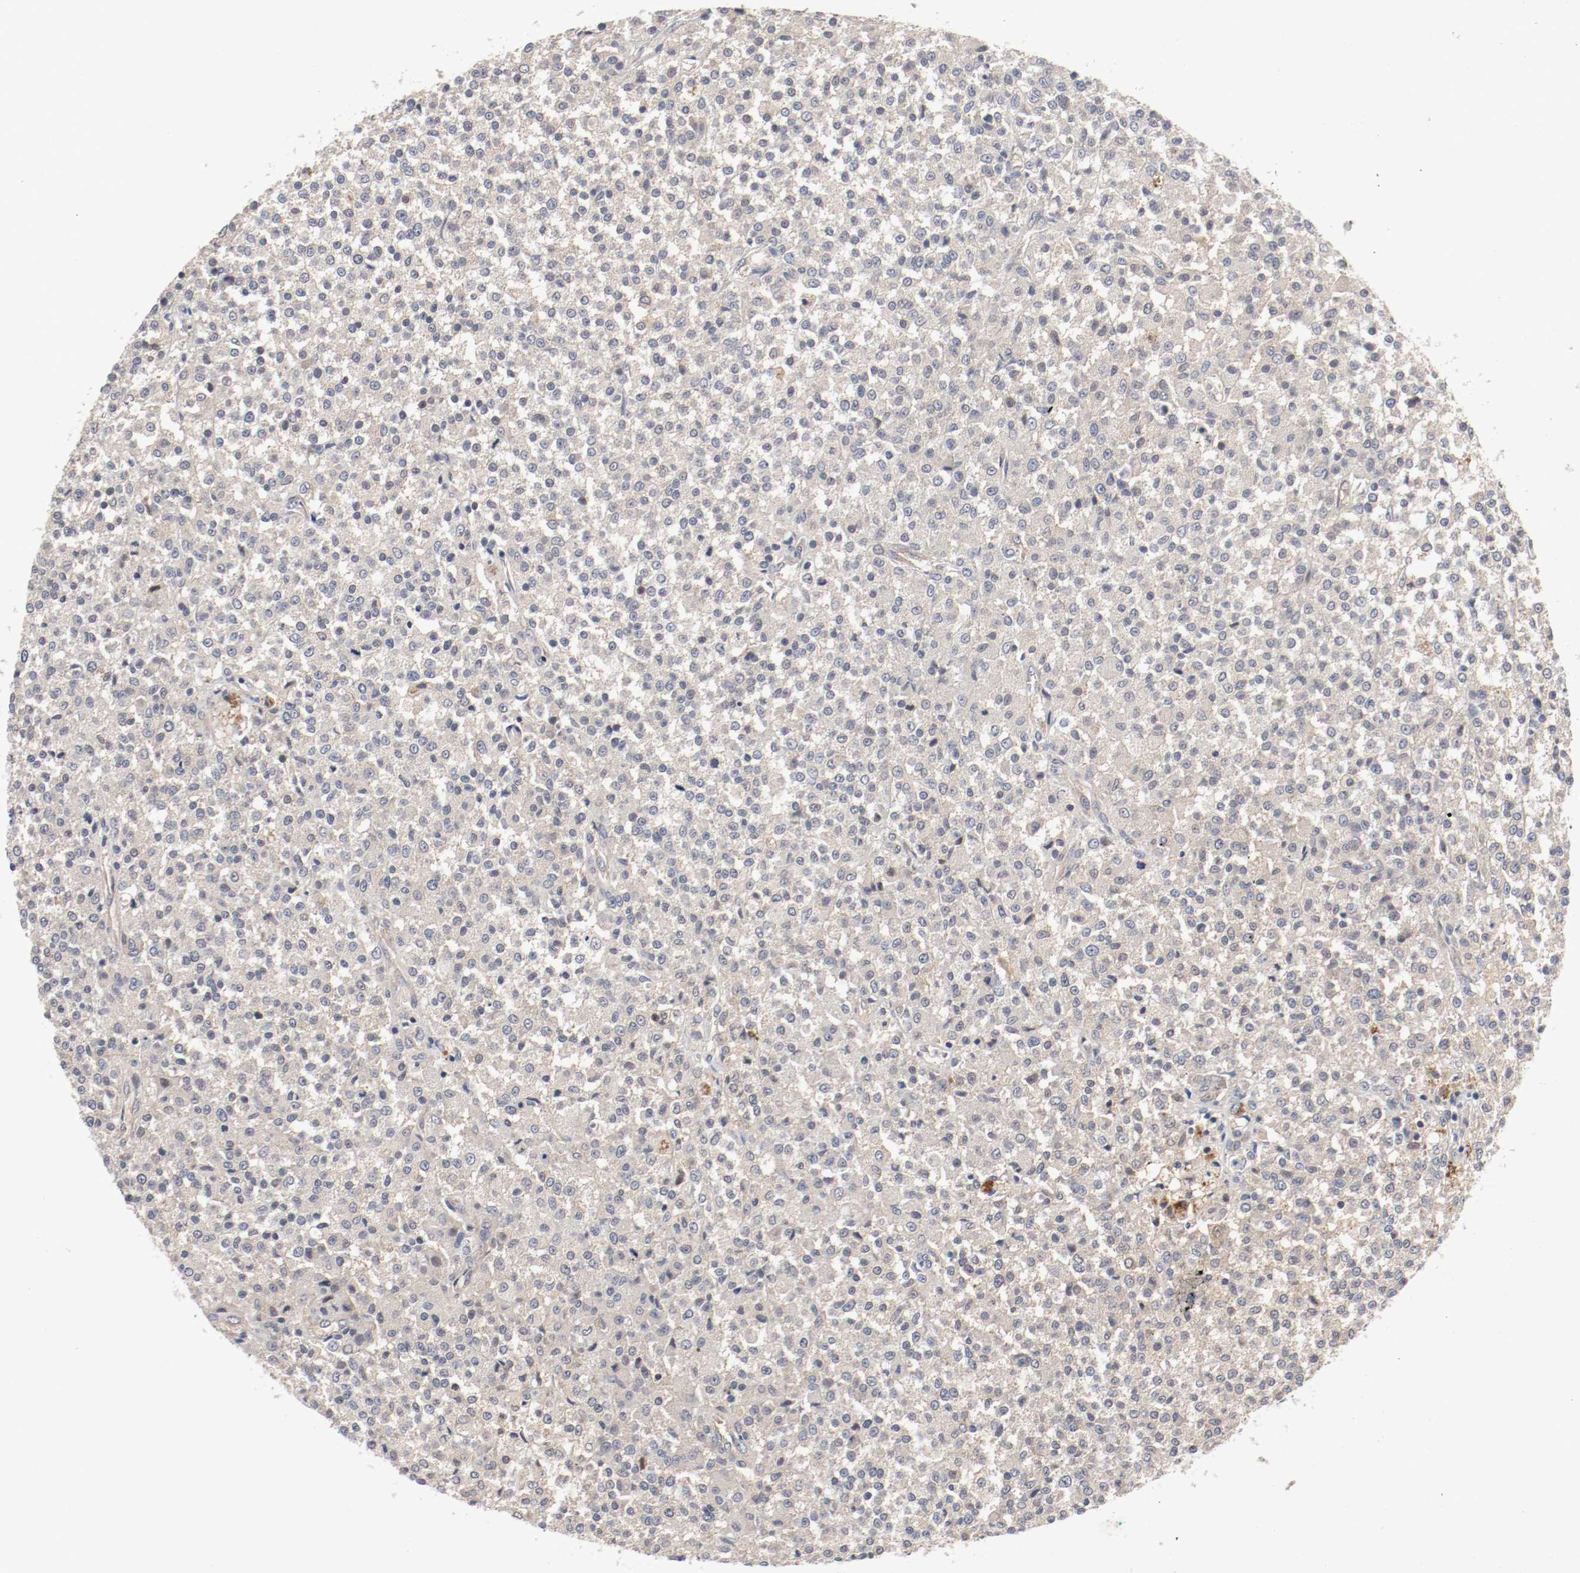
{"staining": {"intensity": "weak", "quantity": ">75%", "location": "cytoplasmic/membranous"}, "tissue": "testis cancer", "cell_type": "Tumor cells", "image_type": "cancer", "snomed": [{"axis": "morphology", "description": "Seminoma, NOS"}, {"axis": "topography", "description": "Testis"}], "caption": "Protein expression by immunohistochemistry demonstrates weak cytoplasmic/membranous staining in approximately >75% of tumor cells in testis seminoma.", "gene": "REN", "patient": {"sex": "male", "age": 59}}